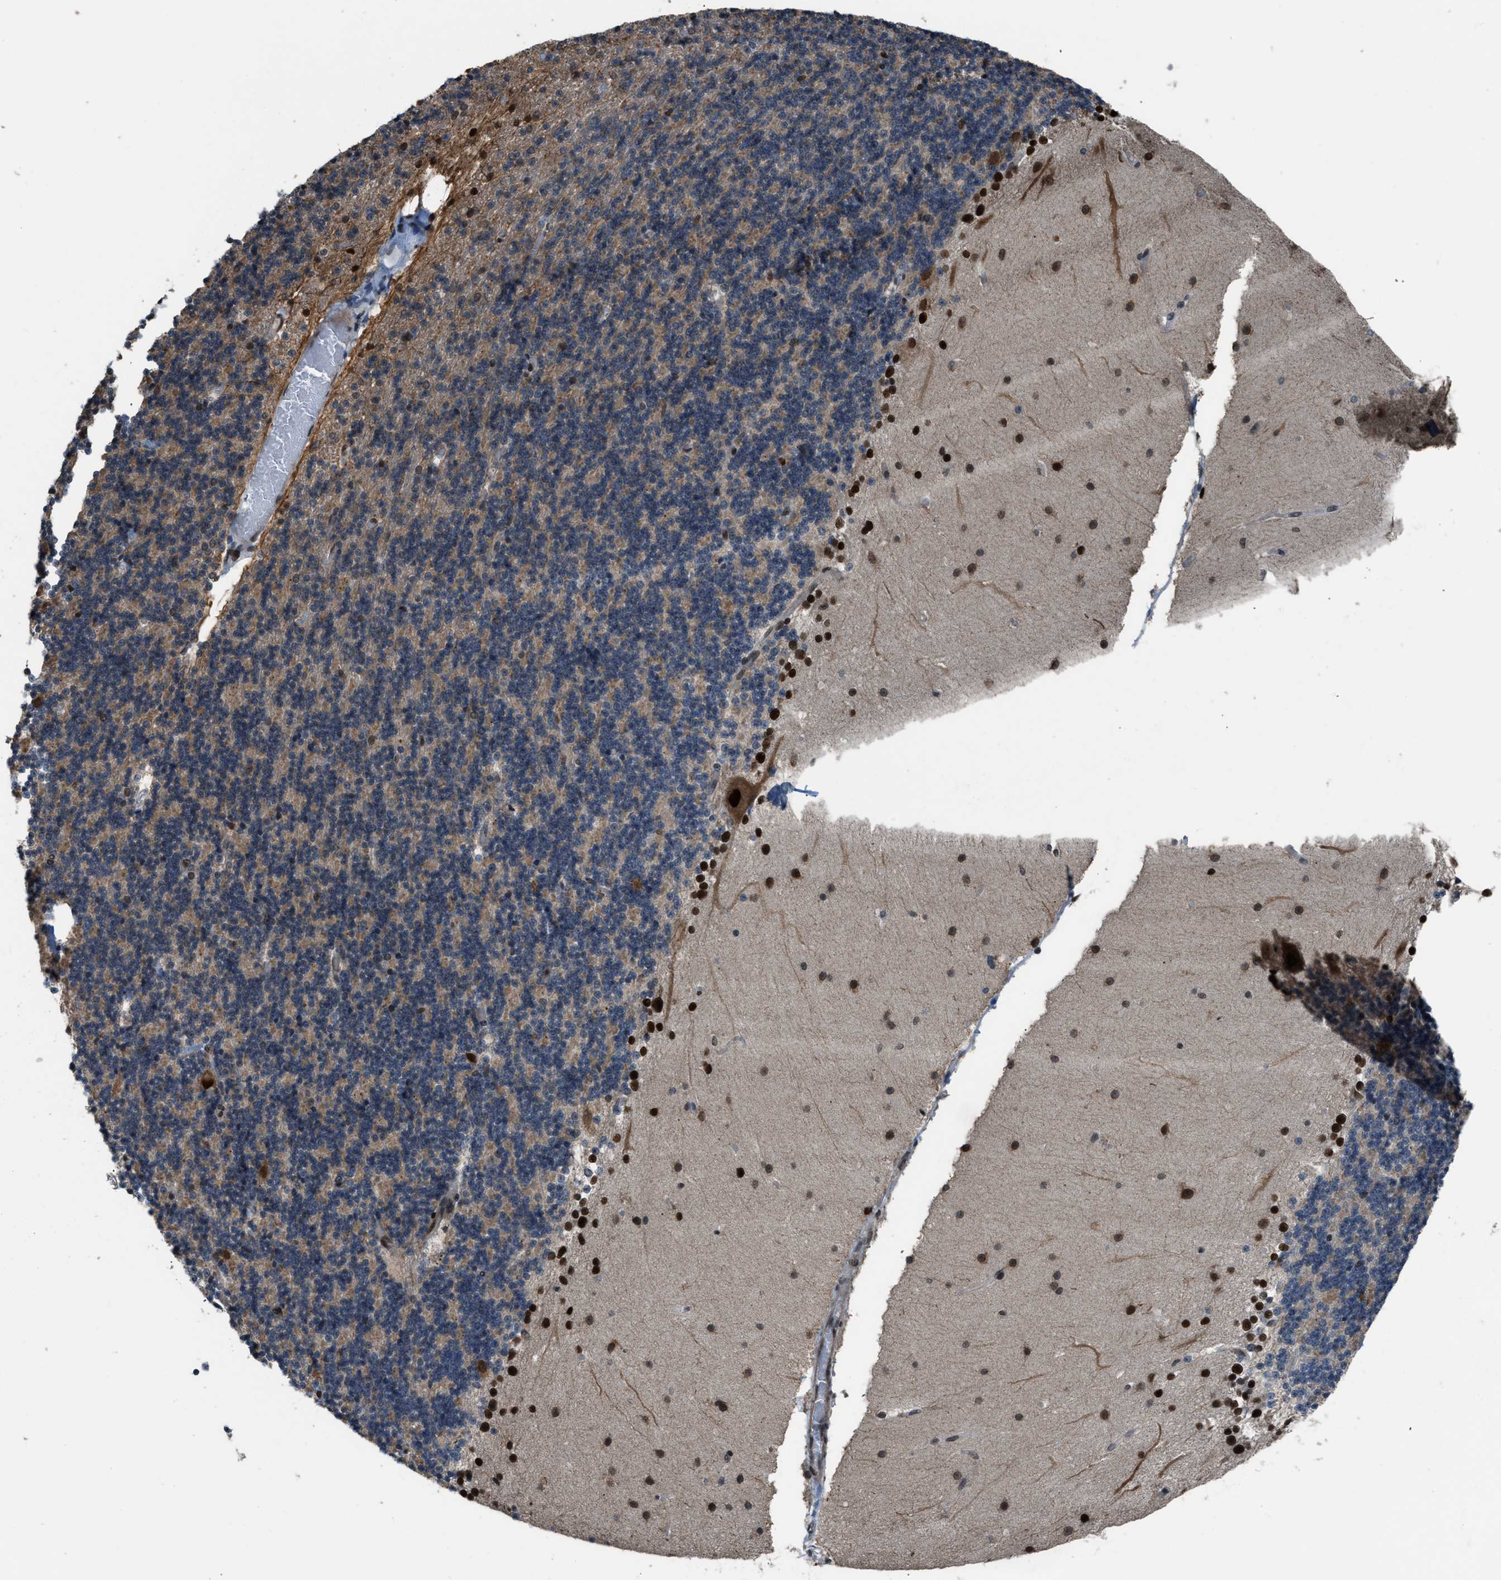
{"staining": {"intensity": "weak", "quantity": "<25%", "location": "cytoplasmic/membranous"}, "tissue": "cerebellum", "cell_type": "Cells in granular layer", "image_type": "normal", "snomed": [{"axis": "morphology", "description": "Normal tissue, NOS"}, {"axis": "topography", "description": "Cerebellum"}], "caption": "The immunohistochemistry (IHC) photomicrograph has no significant positivity in cells in granular layer of cerebellum. (Stains: DAB IHC with hematoxylin counter stain, Microscopy: brightfield microscopy at high magnification).", "gene": "KPNA6", "patient": {"sex": "female", "age": 19}}